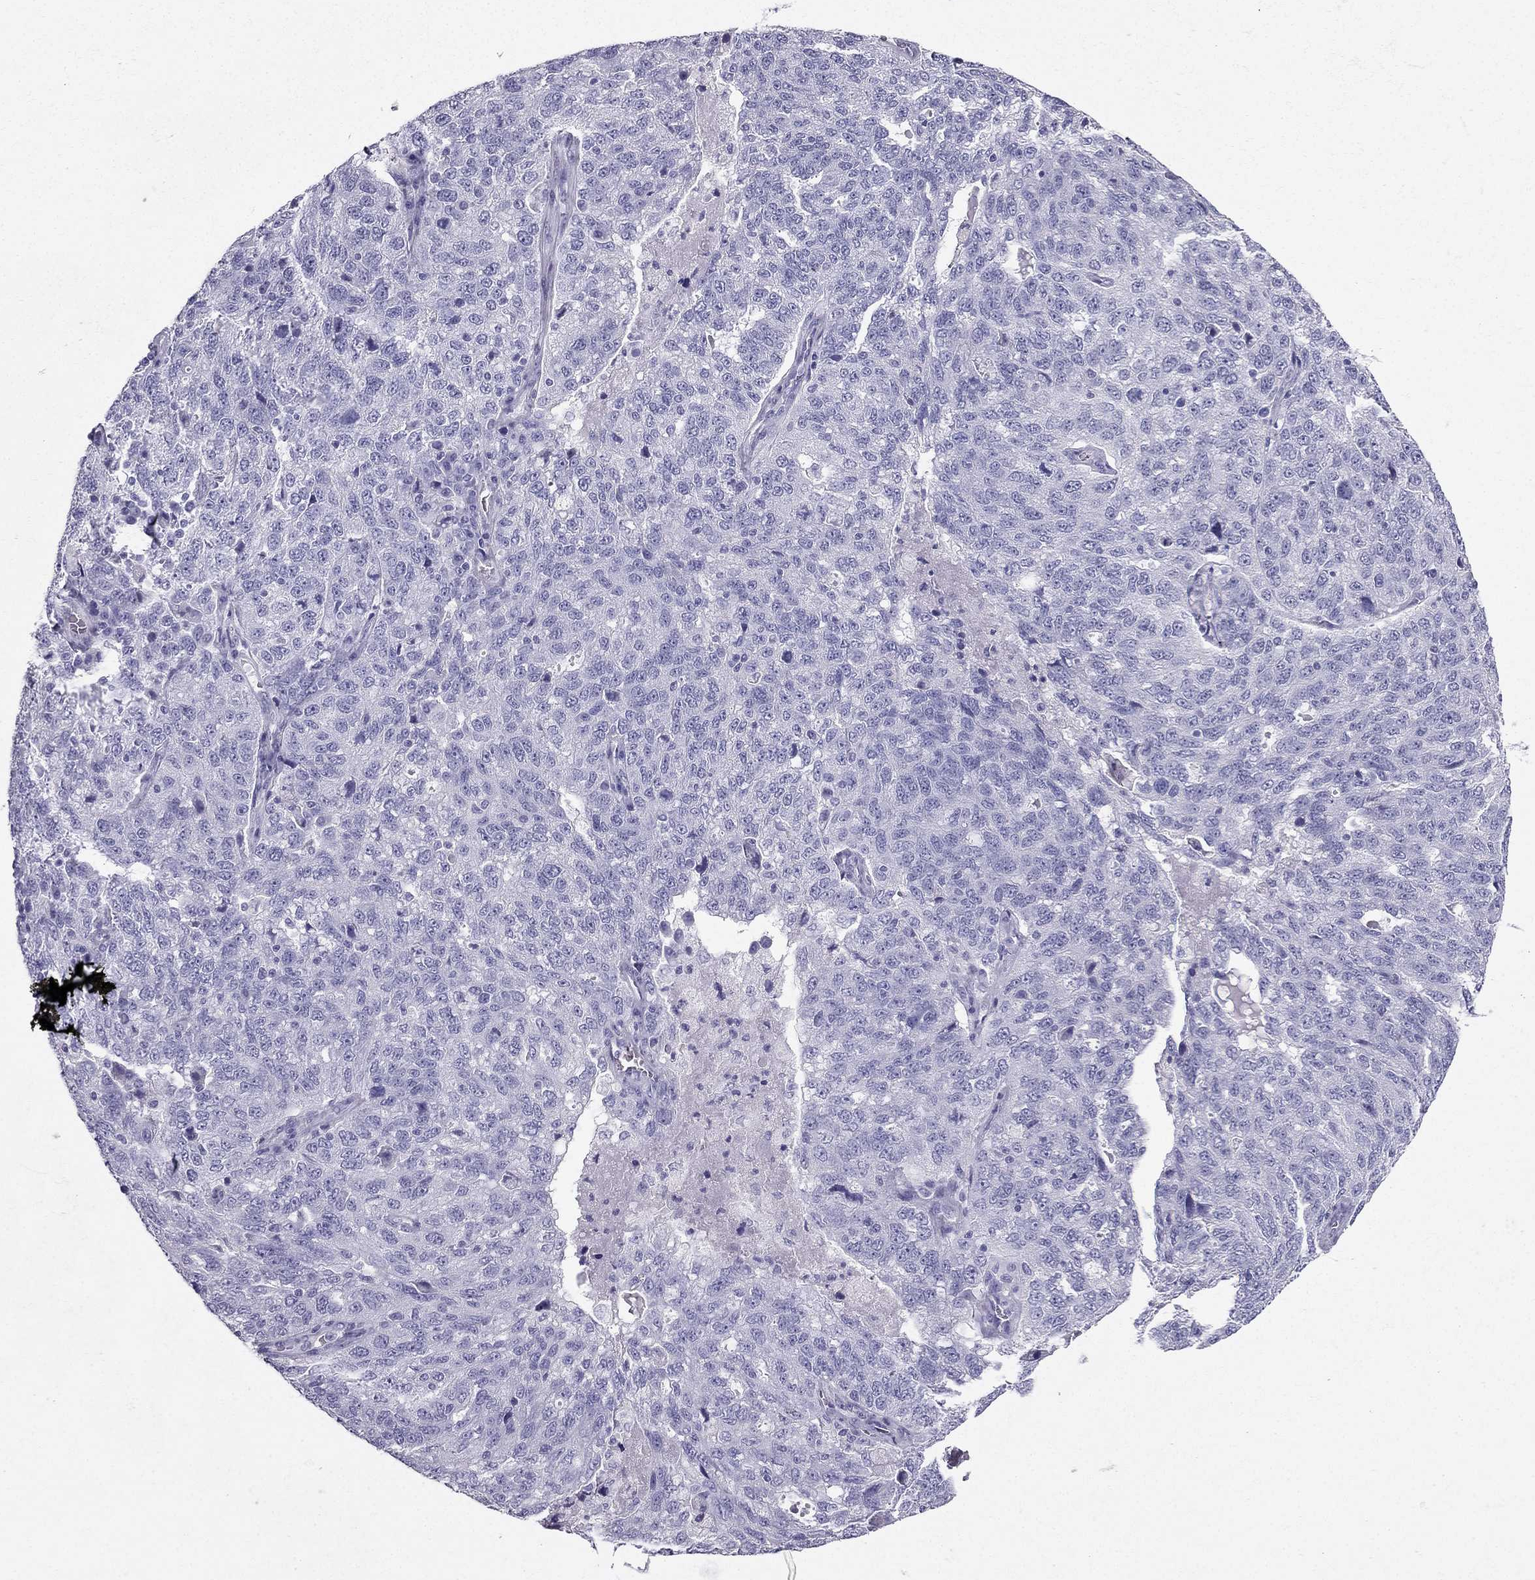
{"staining": {"intensity": "negative", "quantity": "none", "location": "none"}, "tissue": "ovarian cancer", "cell_type": "Tumor cells", "image_type": "cancer", "snomed": [{"axis": "morphology", "description": "Cystadenocarcinoma, serous, NOS"}, {"axis": "topography", "description": "Ovary"}], "caption": "The image shows no significant staining in tumor cells of ovarian cancer. The staining was performed using DAB to visualize the protein expression in brown, while the nuclei were stained in blue with hematoxylin (Magnification: 20x).", "gene": "TFF3", "patient": {"sex": "female", "age": 71}}